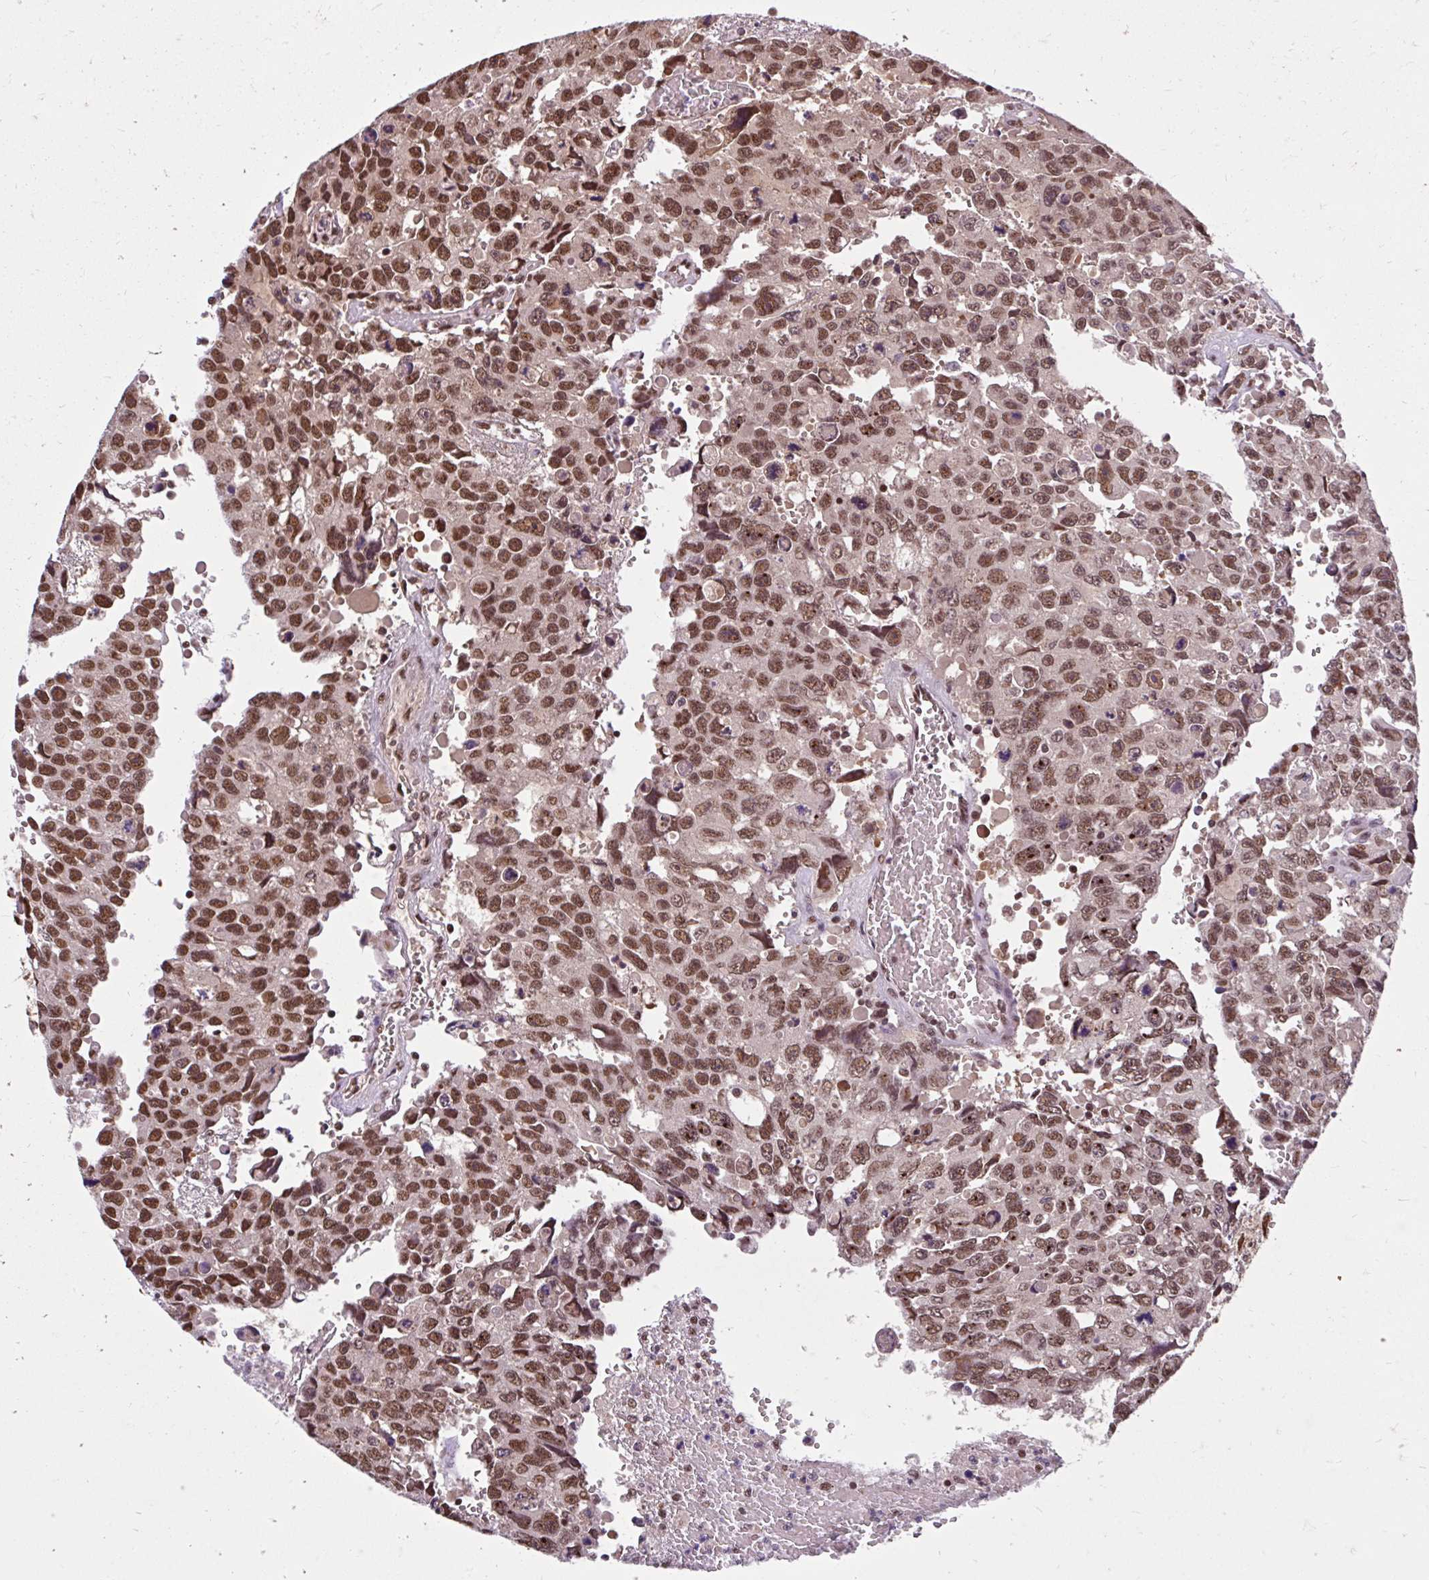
{"staining": {"intensity": "moderate", "quantity": ">75%", "location": "nuclear"}, "tissue": "testis cancer", "cell_type": "Tumor cells", "image_type": "cancer", "snomed": [{"axis": "morphology", "description": "Seminoma, NOS"}, {"axis": "topography", "description": "Testis"}], "caption": "A medium amount of moderate nuclear positivity is seen in about >75% of tumor cells in testis seminoma tissue. The staining is performed using DAB (3,3'-diaminobenzidine) brown chromogen to label protein expression. The nuclei are counter-stained blue using hematoxylin.", "gene": "ABCA9", "patient": {"sex": "male", "age": 26}}